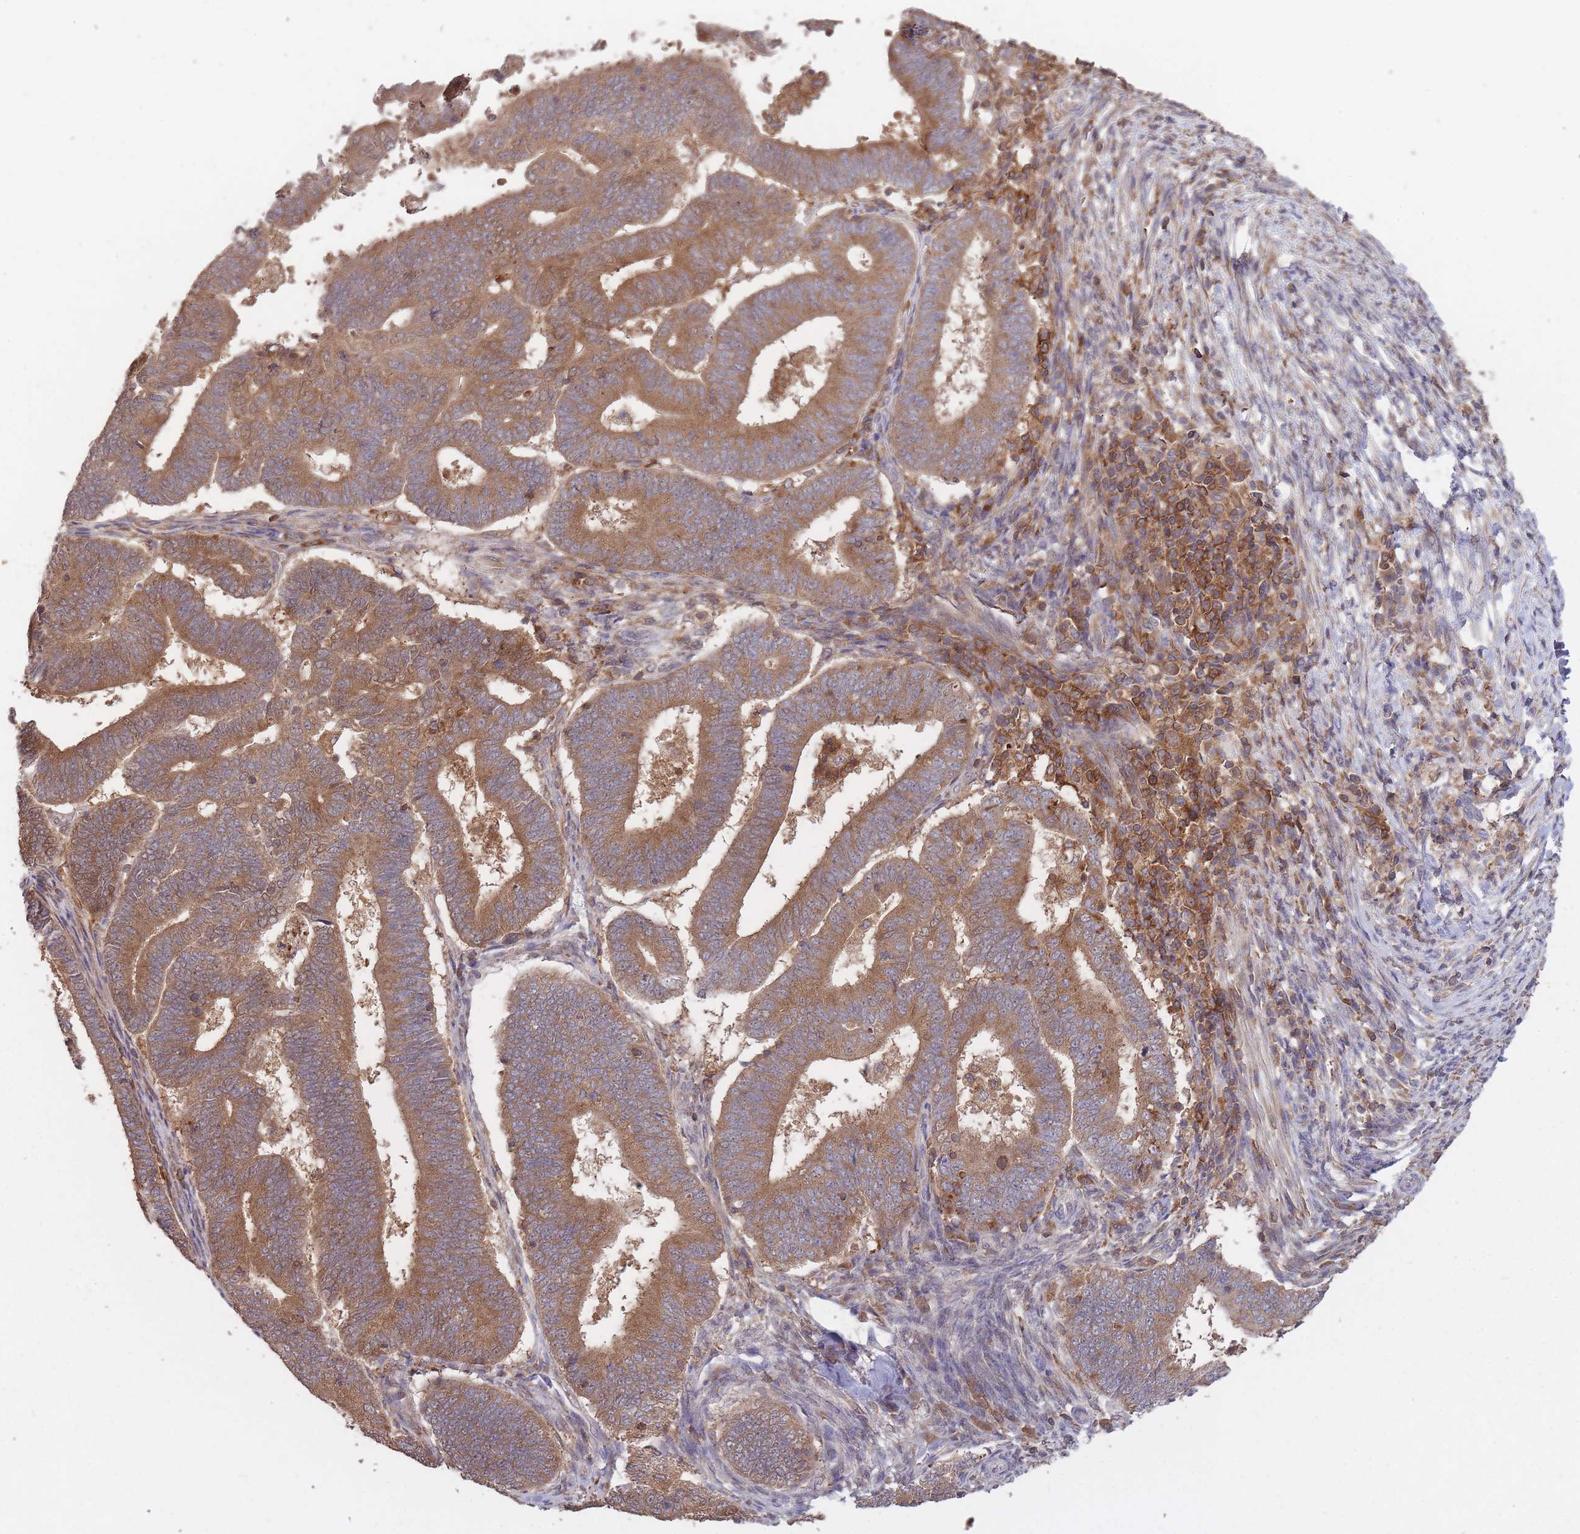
{"staining": {"intensity": "moderate", "quantity": ">75%", "location": "cytoplasmic/membranous"}, "tissue": "endometrial cancer", "cell_type": "Tumor cells", "image_type": "cancer", "snomed": [{"axis": "morphology", "description": "Adenocarcinoma, NOS"}, {"axis": "topography", "description": "Endometrium"}], "caption": "High-power microscopy captured an immunohistochemistry (IHC) photomicrograph of endometrial cancer (adenocarcinoma), revealing moderate cytoplasmic/membranous expression in about >75% of tumor cells.", "gene": "GMIP", "patient": {"sex": "female", "age": 70}}